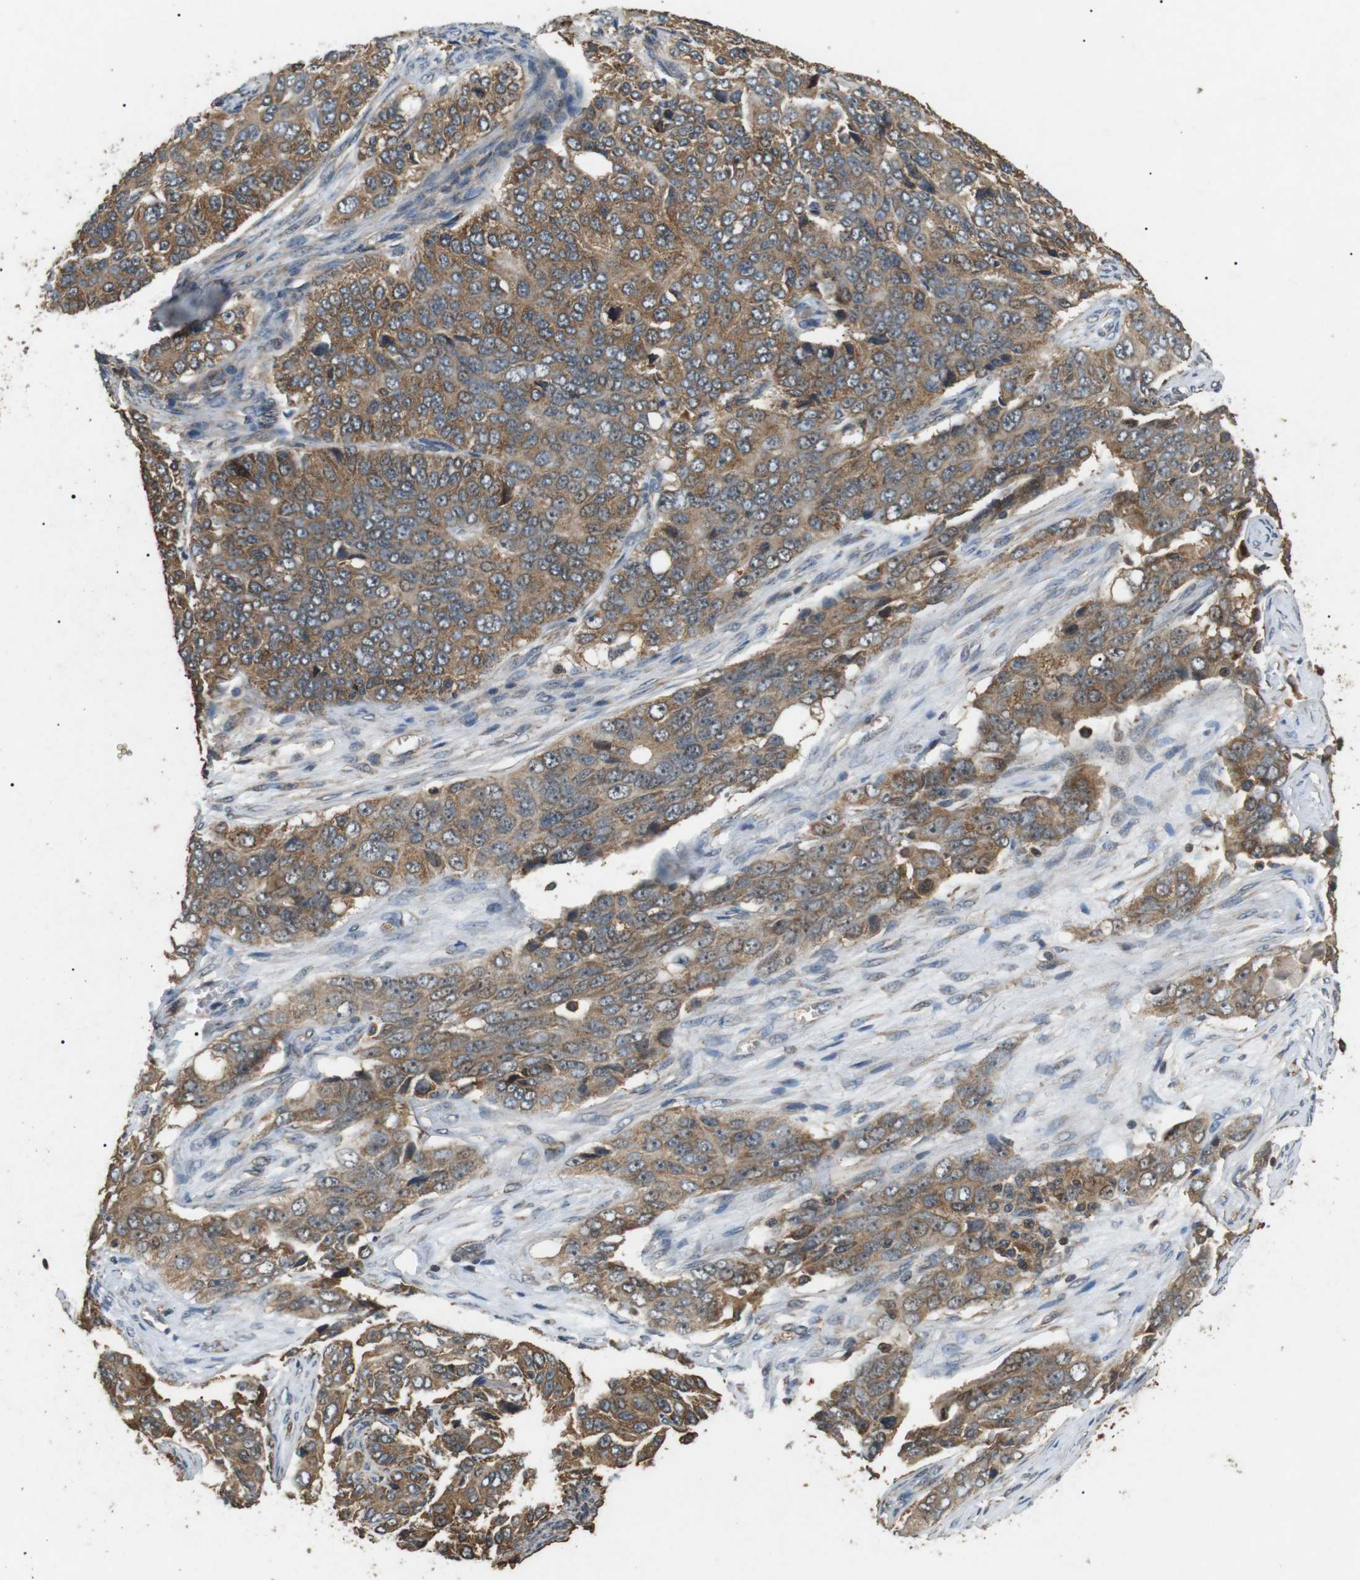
{"staining": {"intensity": "moderate", "quantity": ">75%", "location": "cytoplasmic/membranous"}, "tissue": "ovarian cancer", "cell_type": "Tumor cells", "image_type": "cancer", "snomed": [{"axis": "morphology", "description": "Carcinoma, endometroid"}, {"axis": "topography", "description": "Ovary"}], "caption": "Ovarian cancer (endometroid carcinoma) stained for a protein (brown) demonstrates moderate cytoplasmic/membranous positive positivity in approximately >75% of tumor cells.", "gene": "TBC1D15", "patient": {"sex": "female", "age": 51}}